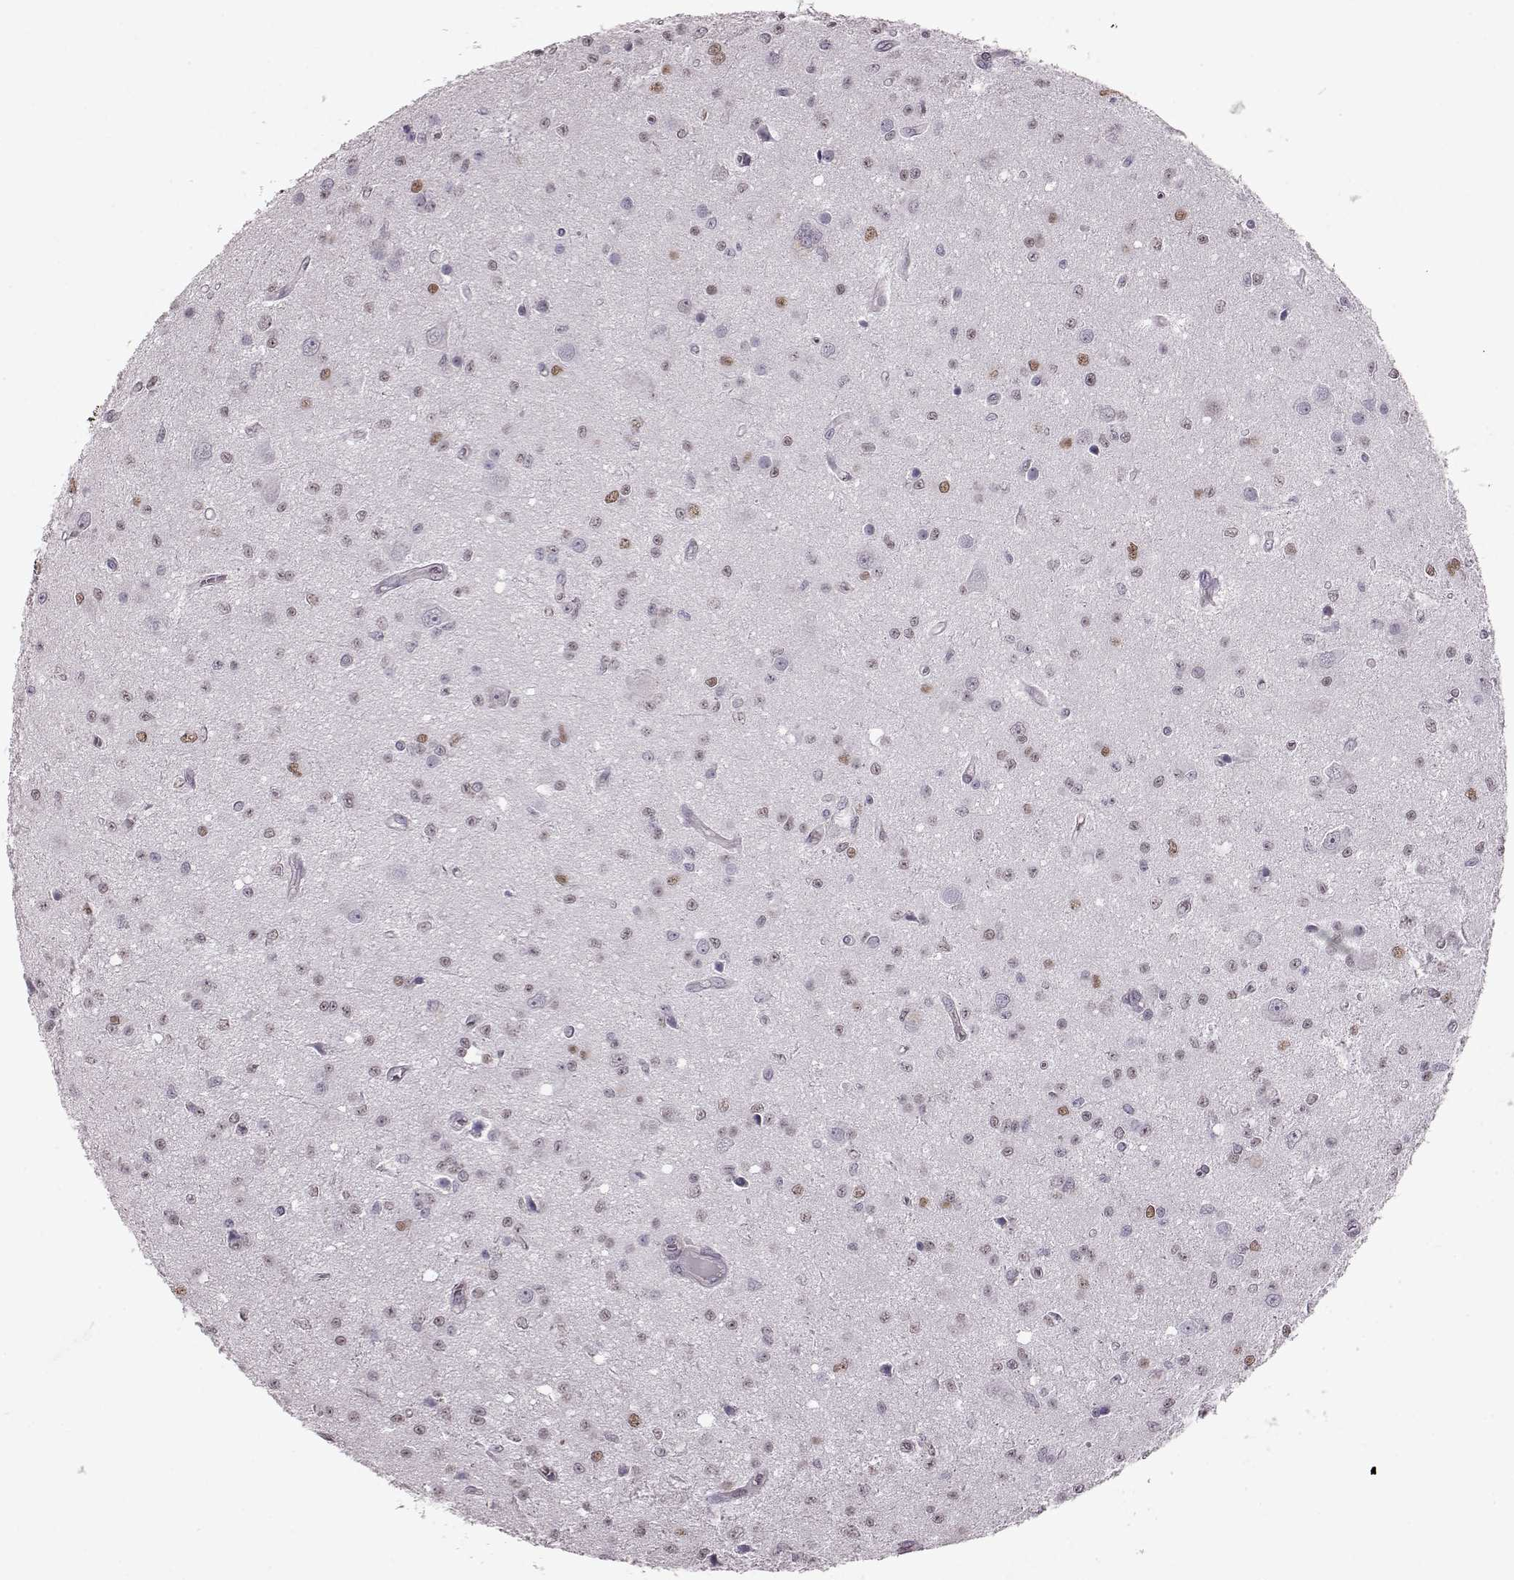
{"staining": {"intensity": "moderate", "quantity": "<25%", "location": "nuclear"}, "tissue": "glioma", "cell_type": "Tumor cells", "image_type": "cancer", "snomed": [{"axis": "morphology", "description": "Glioma, malignant, Low grade"}, {"axis": "topography", "description": "Brain"}], "caption": "Protein expression analysis of human malignant glioma (low-grade) reveals moderate nuclear positivity in about <25% of tumor cells.", "gene": "KLF6", "patient": {"sex": "female", "age": 45}}